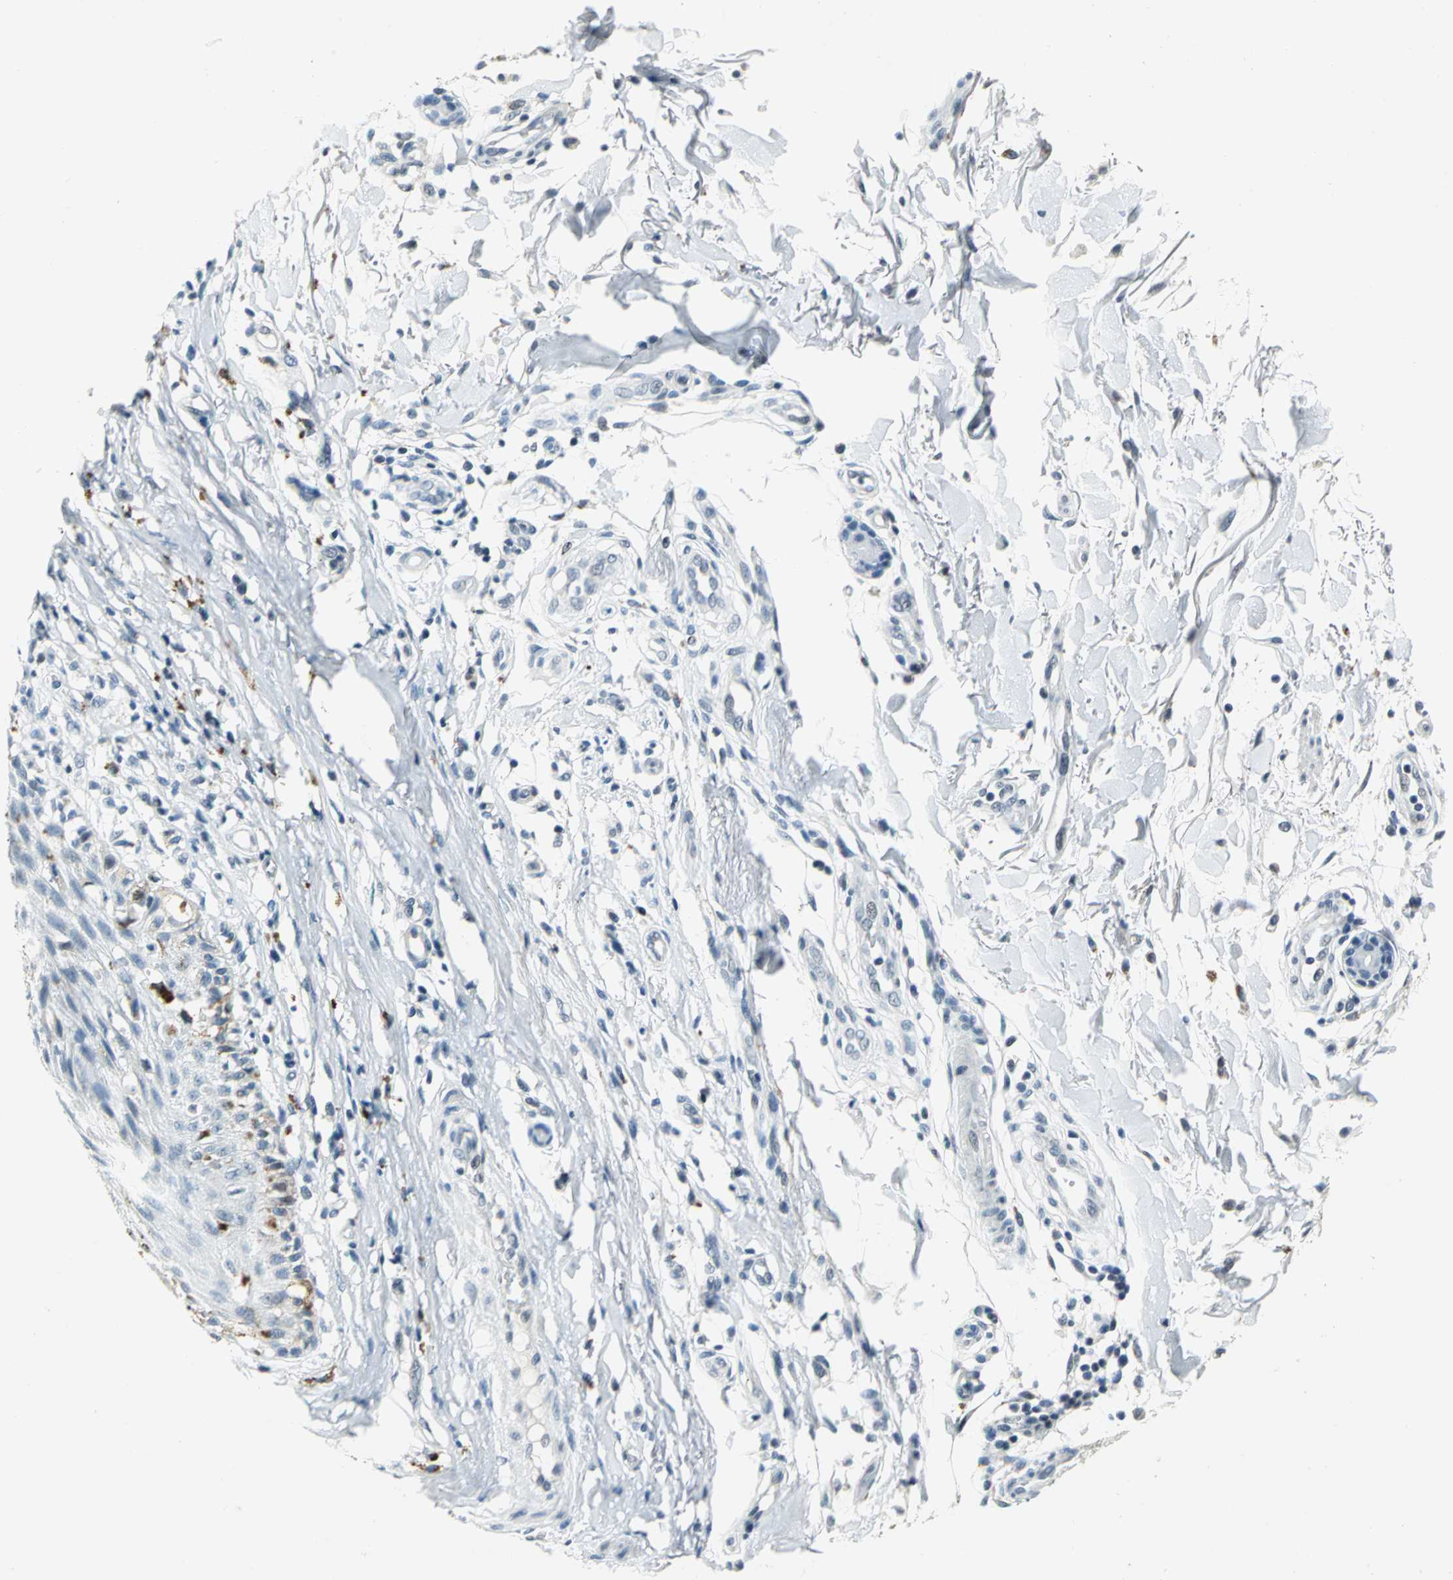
{"staining": {"intensity": "moderate", "quantity": "<25%", "location": "cytoplasmic/membranous"}, "tissue": "melanoma", "cell_type": "Tumor cells", "image_type": "cancer", "snomed": [{"axis": "morphology", "description": "Malignant melanoma, NOS"}, {"axis": "topography", "description": "Skin"}], "caption": "An image of human malignant melanoma stained for a protein exhibits moderate cytoplasmic/membranous brown staining in tumor cells.", "gene": "RAD17", "patient": {"sex": "female", "age": 81}}